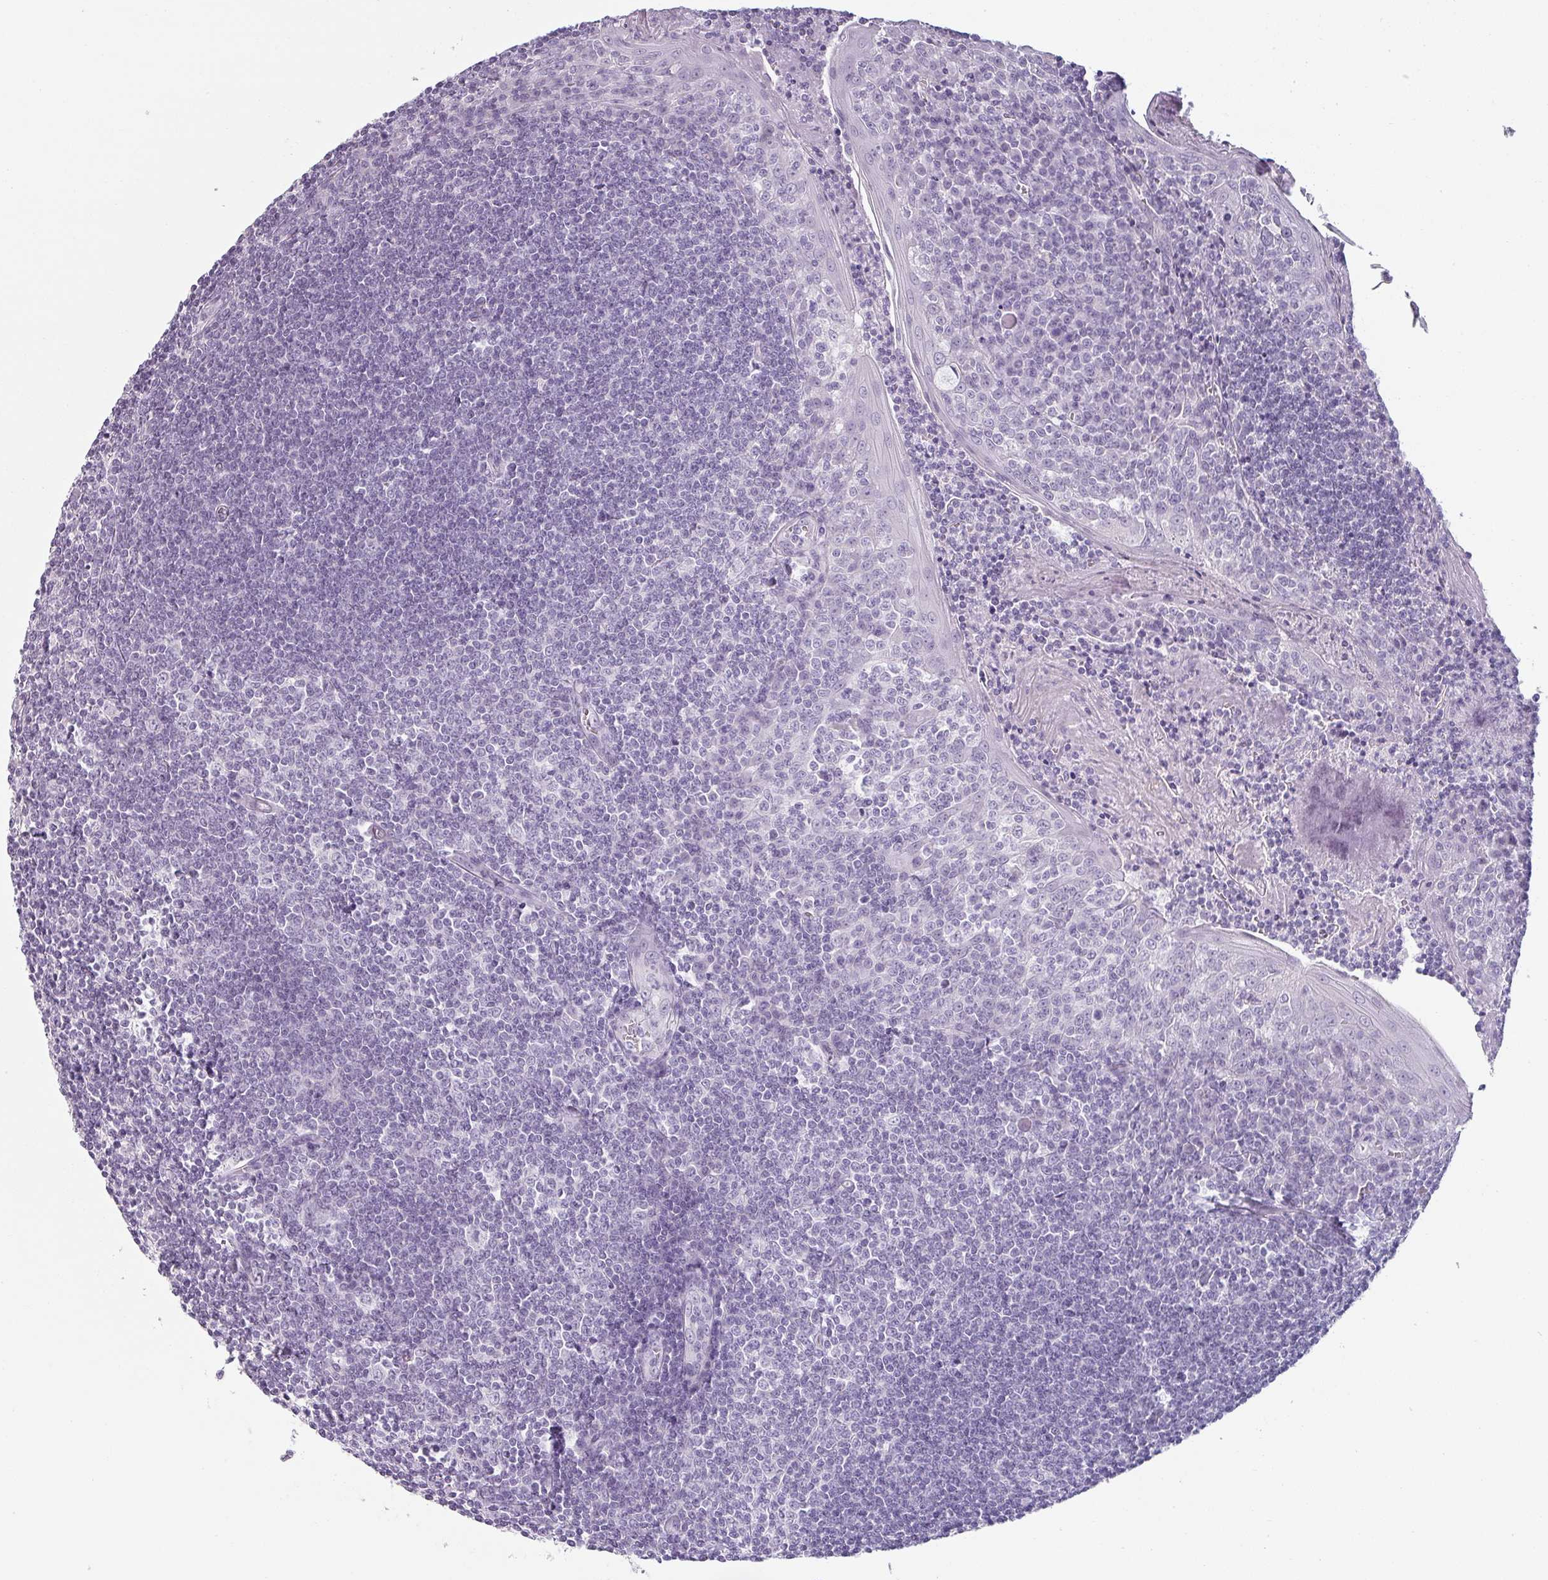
{"staining": {"intensity": "negative", "quantity": "none", "location": "none"}, "tissue": "tonsil", "cell_type": "Germinal center cells", "image_type": "normal", "snomed": [{"axis": "morphology", "description": "Normal tissue, NOS"}, {"axis": "topography", "description": "Tonsil"}], "caption": "This is an IHC photomicrograph of unremarkable human tonsil. There is no staining in germinal center cells.", "gene": "SFTPA1", "patient": {"sex": "male", "age": 27}}